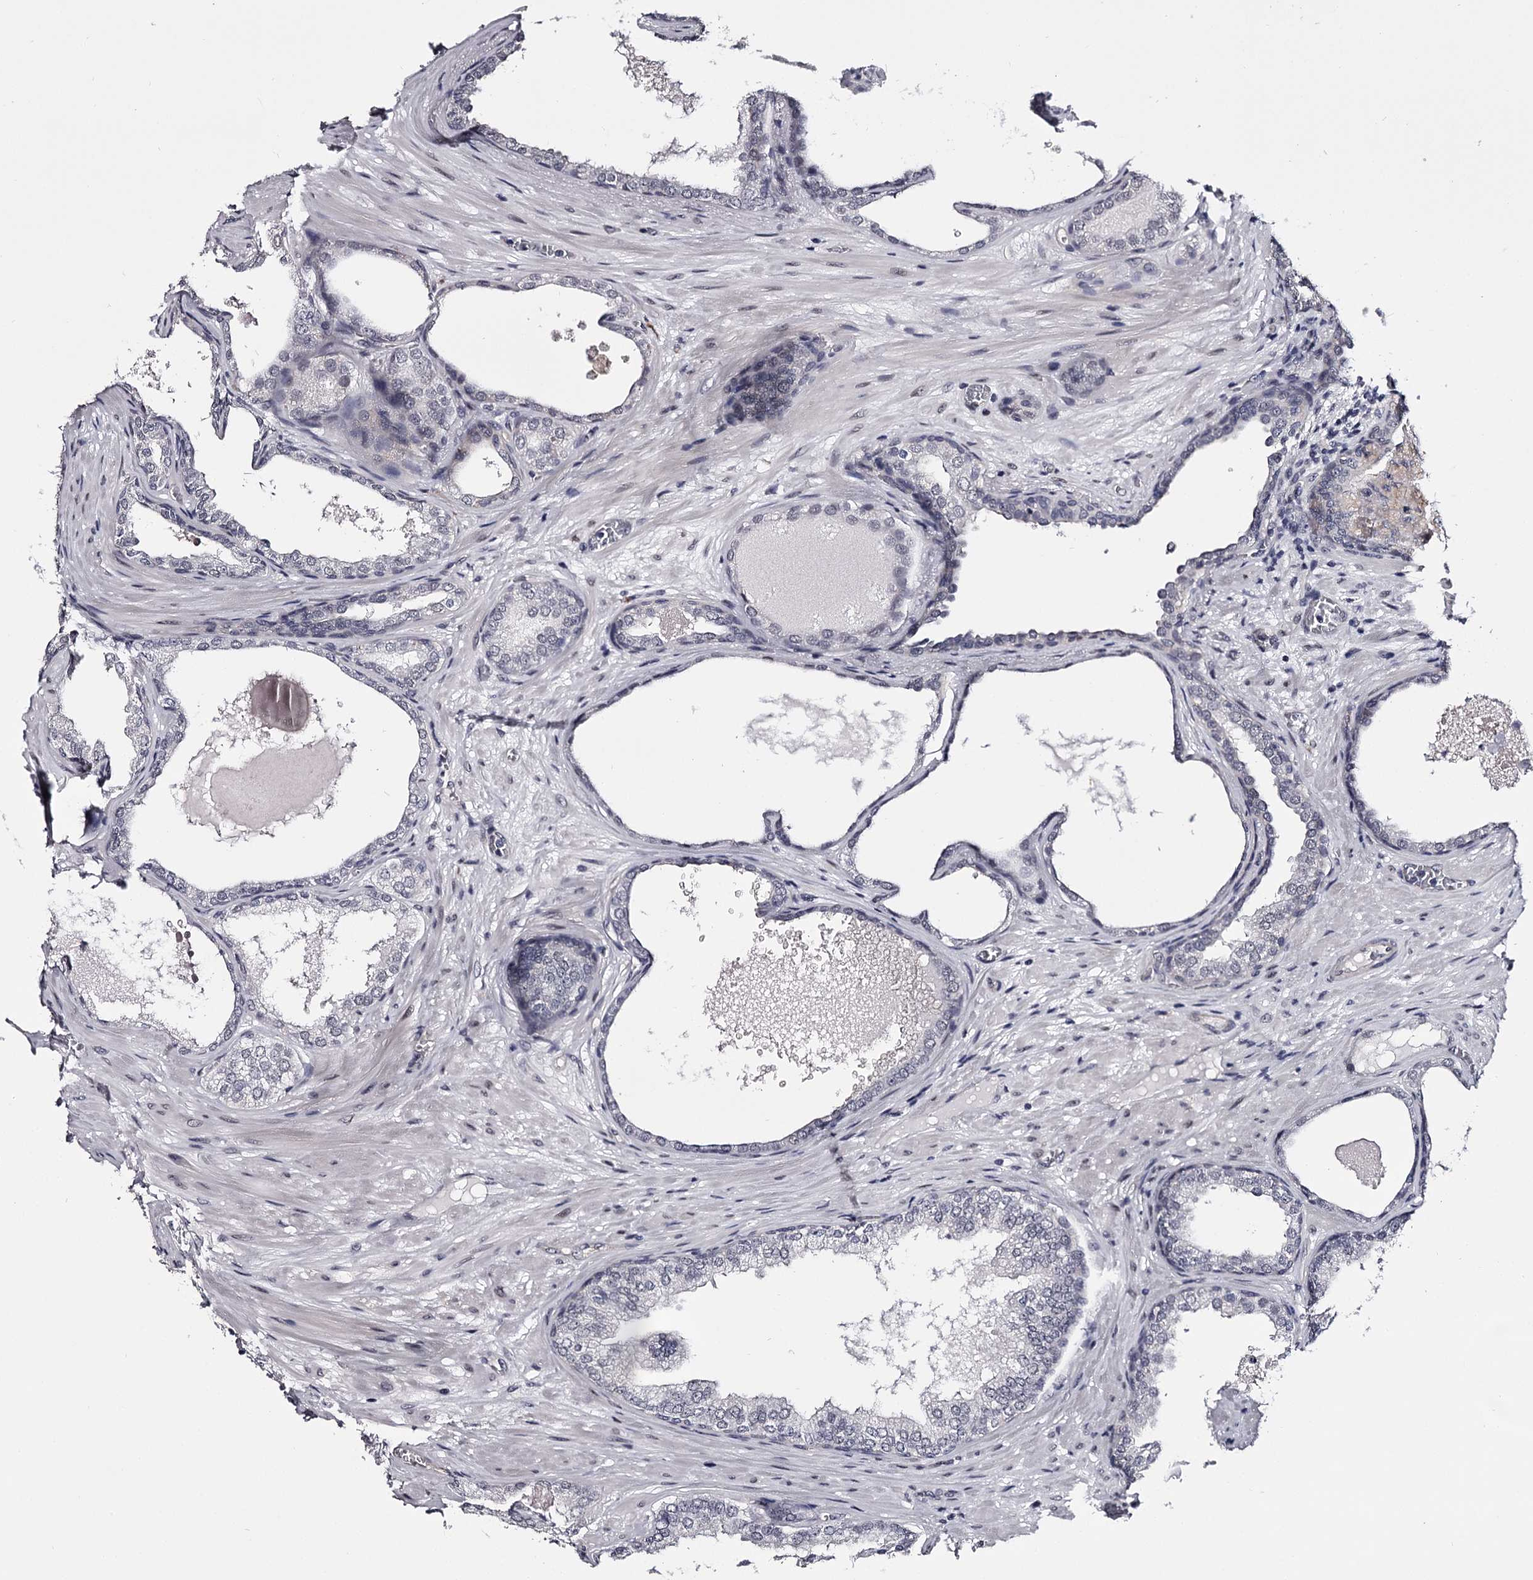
{"staining": {"intensity": "negative", "quantity": "none", "location": "none"}, "tissue": "prostate cancer", "cell_type": "Tumor cells", "image_type": "cancer", "snomed": [{"axis": "morphology", "description": "Adenocarcinoma, High grade"}, {"axis": "topography", "description": "Prostate"}], "caption": "The immunohistochemistry image has no significant expression in tumor cells of prostate high-grade adenocarcinoma tissue.", "gene": "OVOL2", "patient": {"sex": "male", "age": 59}}